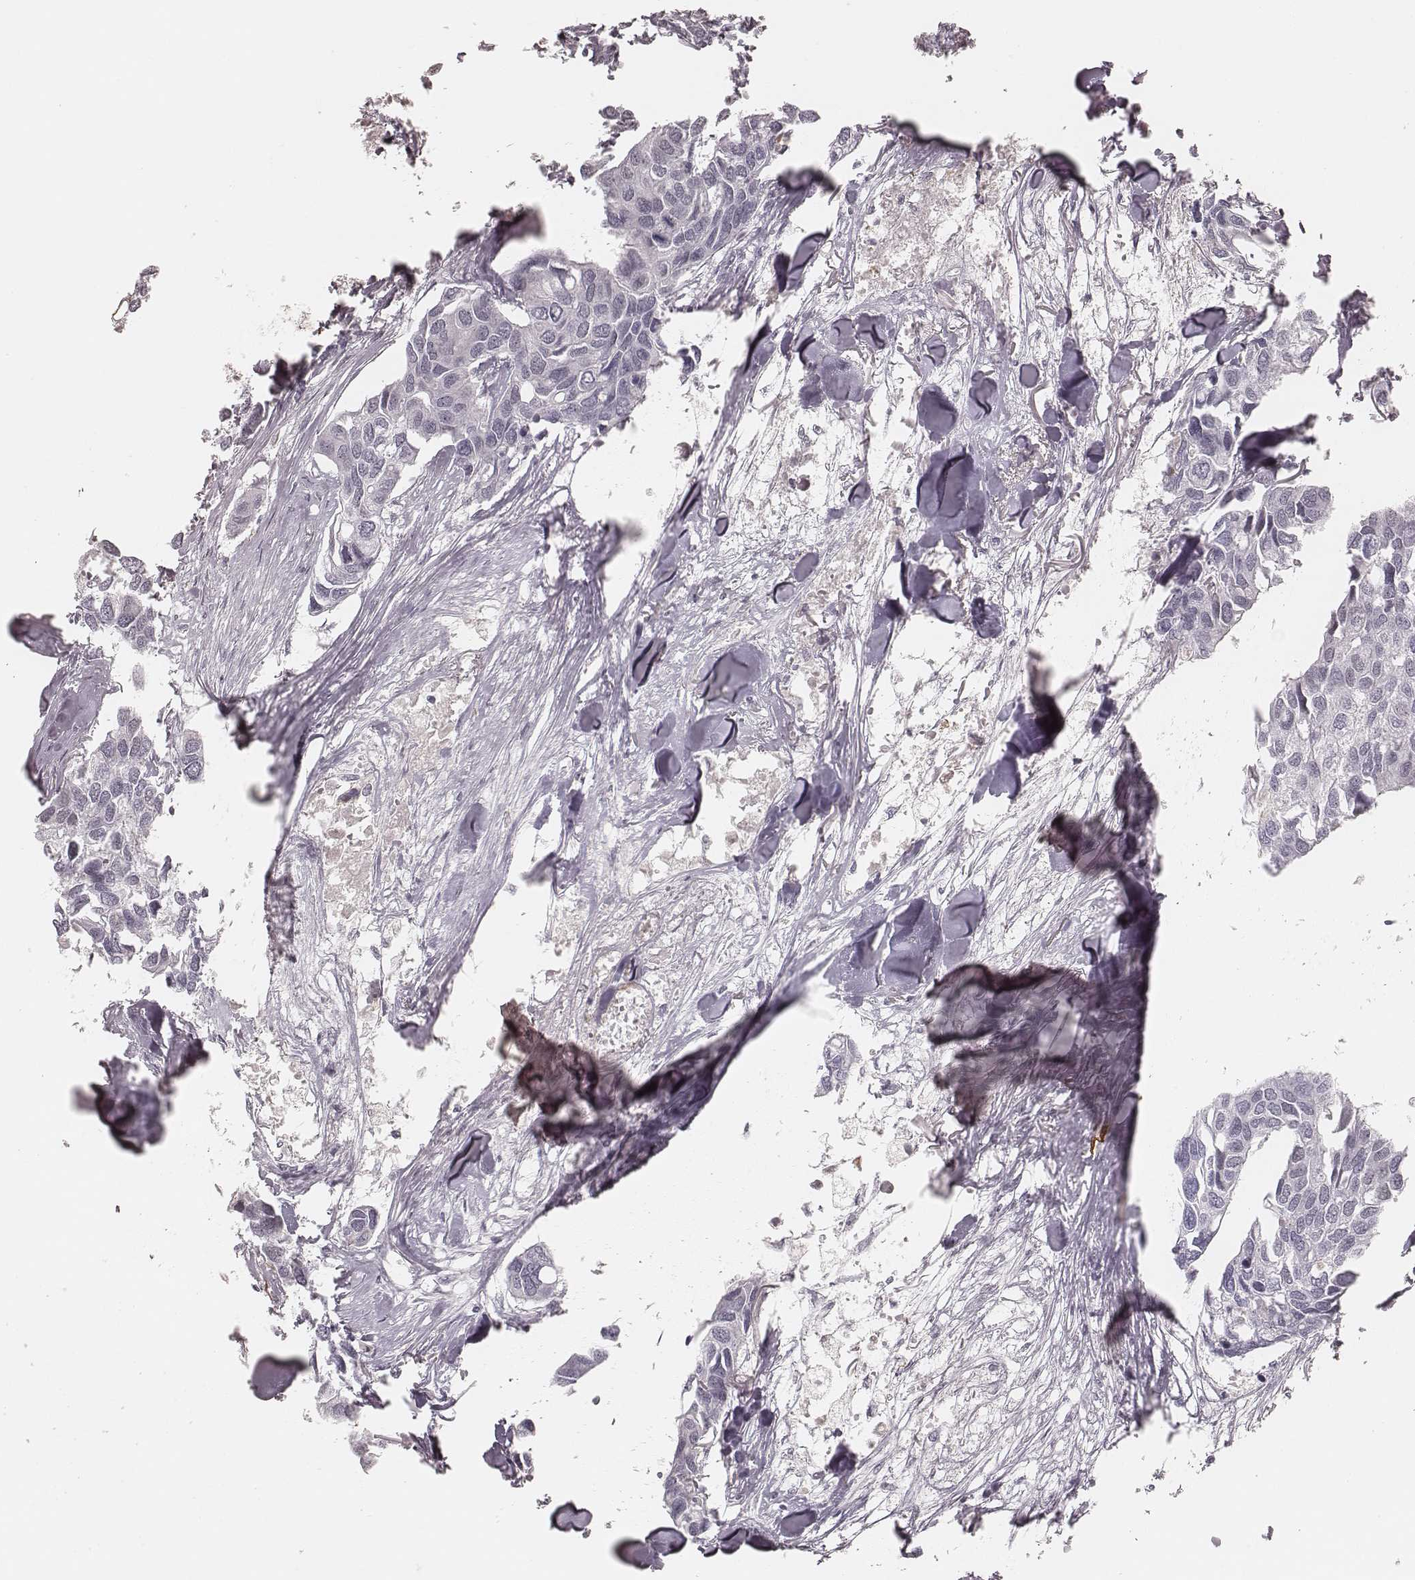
{"staining": {"intensity": "negative", "quantity": "none", "location": "none"}, "tissue": "breast cancer", "cell_type": "Tumor cells", "image_type": "cancer", "snomed": [{"axis": "morphology", "description": "Duct carcinoma"}, {"axis": "topography", "description": "Breast"}], "caption": "Photomicrograph shows no protein staining in tumor cells of breast cancer (invasive ductal carcinoma) tissue.", "gene": "KITLG", "patient": {"sex": "female", "age": 83}}